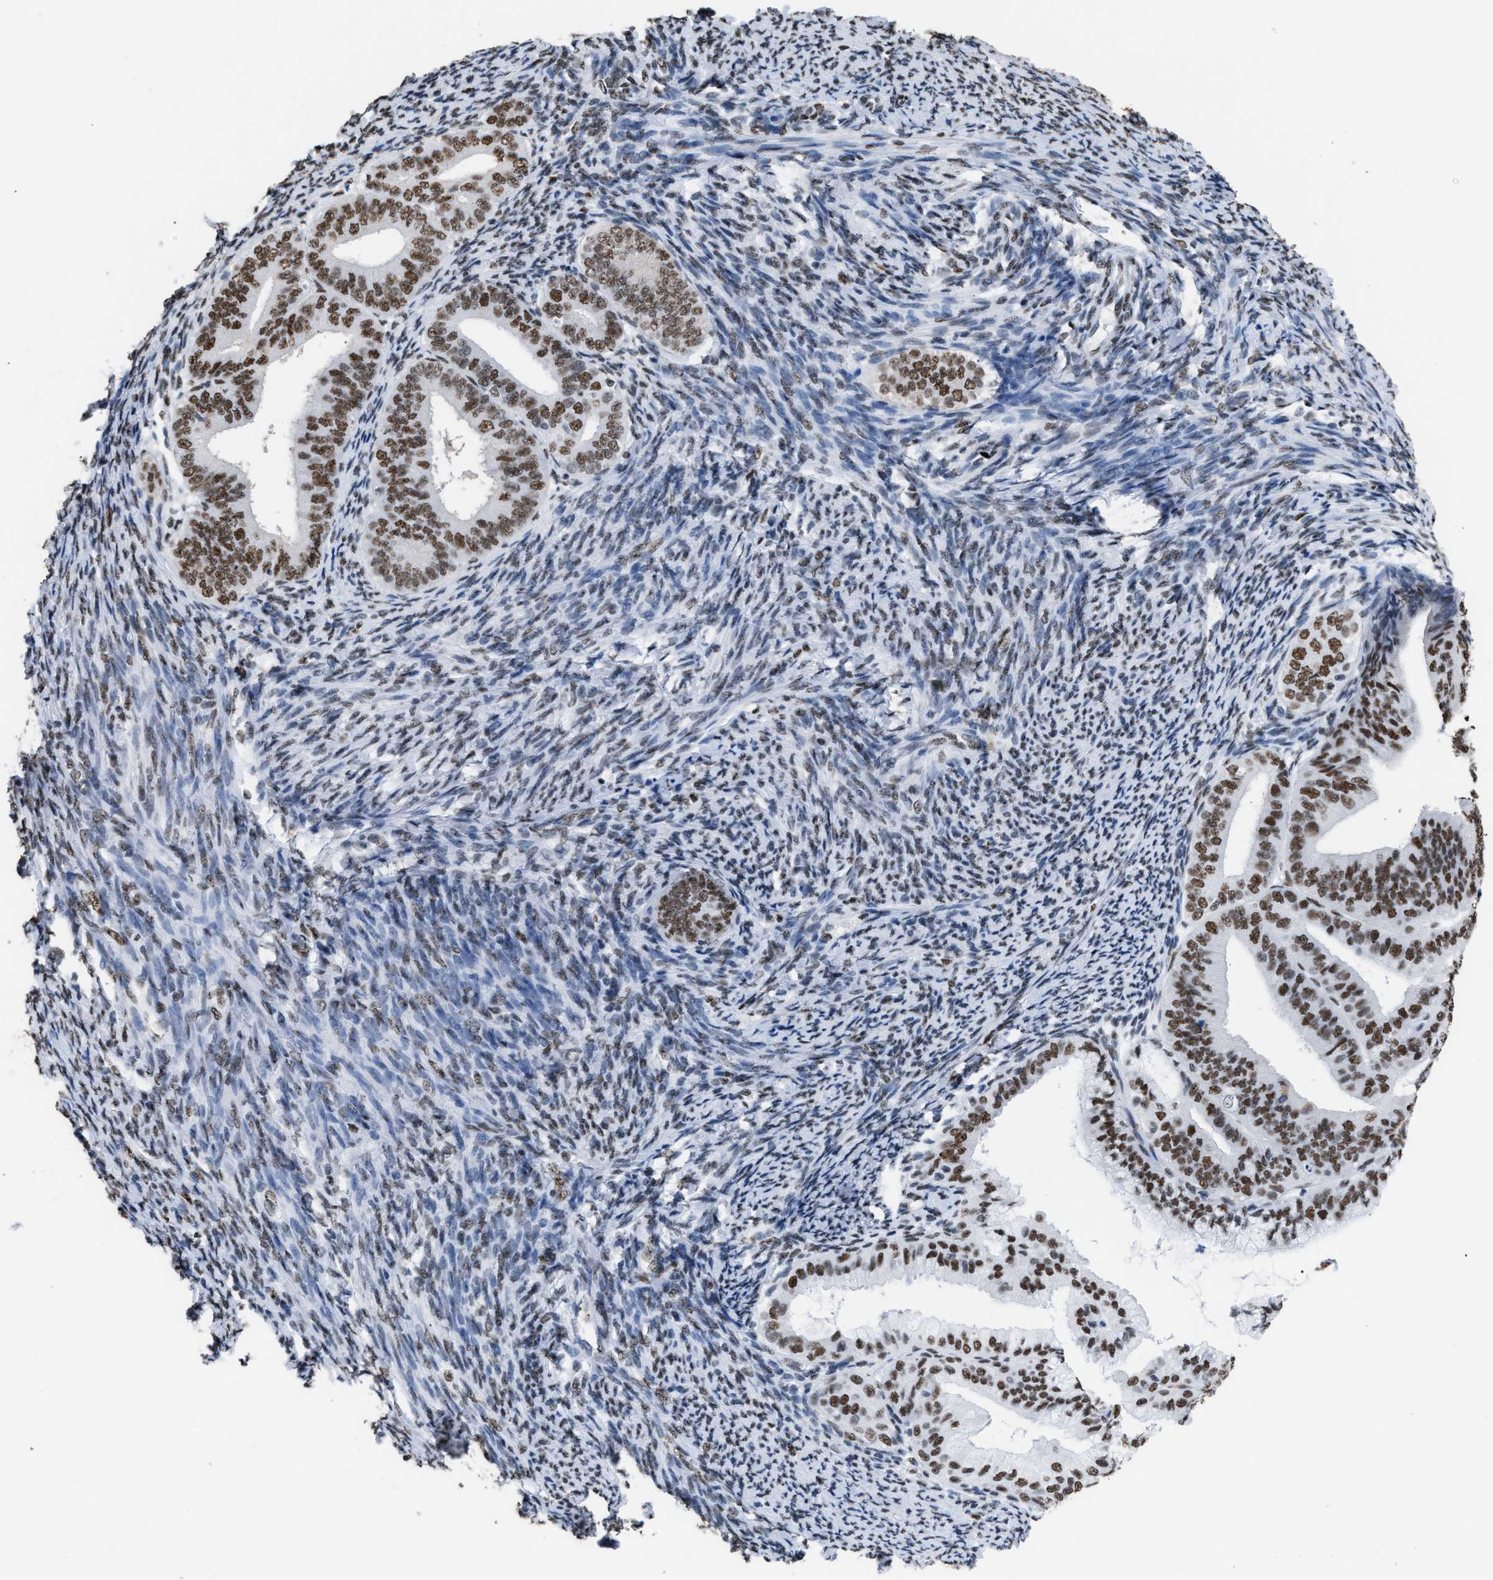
{"staining": {"intensity": "strong", "quantity": ">75%", "location": "nuclear"}, "tissue": "endometrial cancer", "cell_type": "Tumor cells", "image_type": "cancer", "snomed": [{"axis": "morphology", "description": "Adenocarcinoma, NOS"}, {"axis": "topography", "description": "Endometrium"}], "caption": "Immunohistochemistry (IHC) (DAB) staining of human adenocarcinoma (endometrial) demonstrates strong nuclear protein staining in about >75% of tumor cells.", "gene": "CCAR2", "patient": {"sex": "female", "age": 63}}